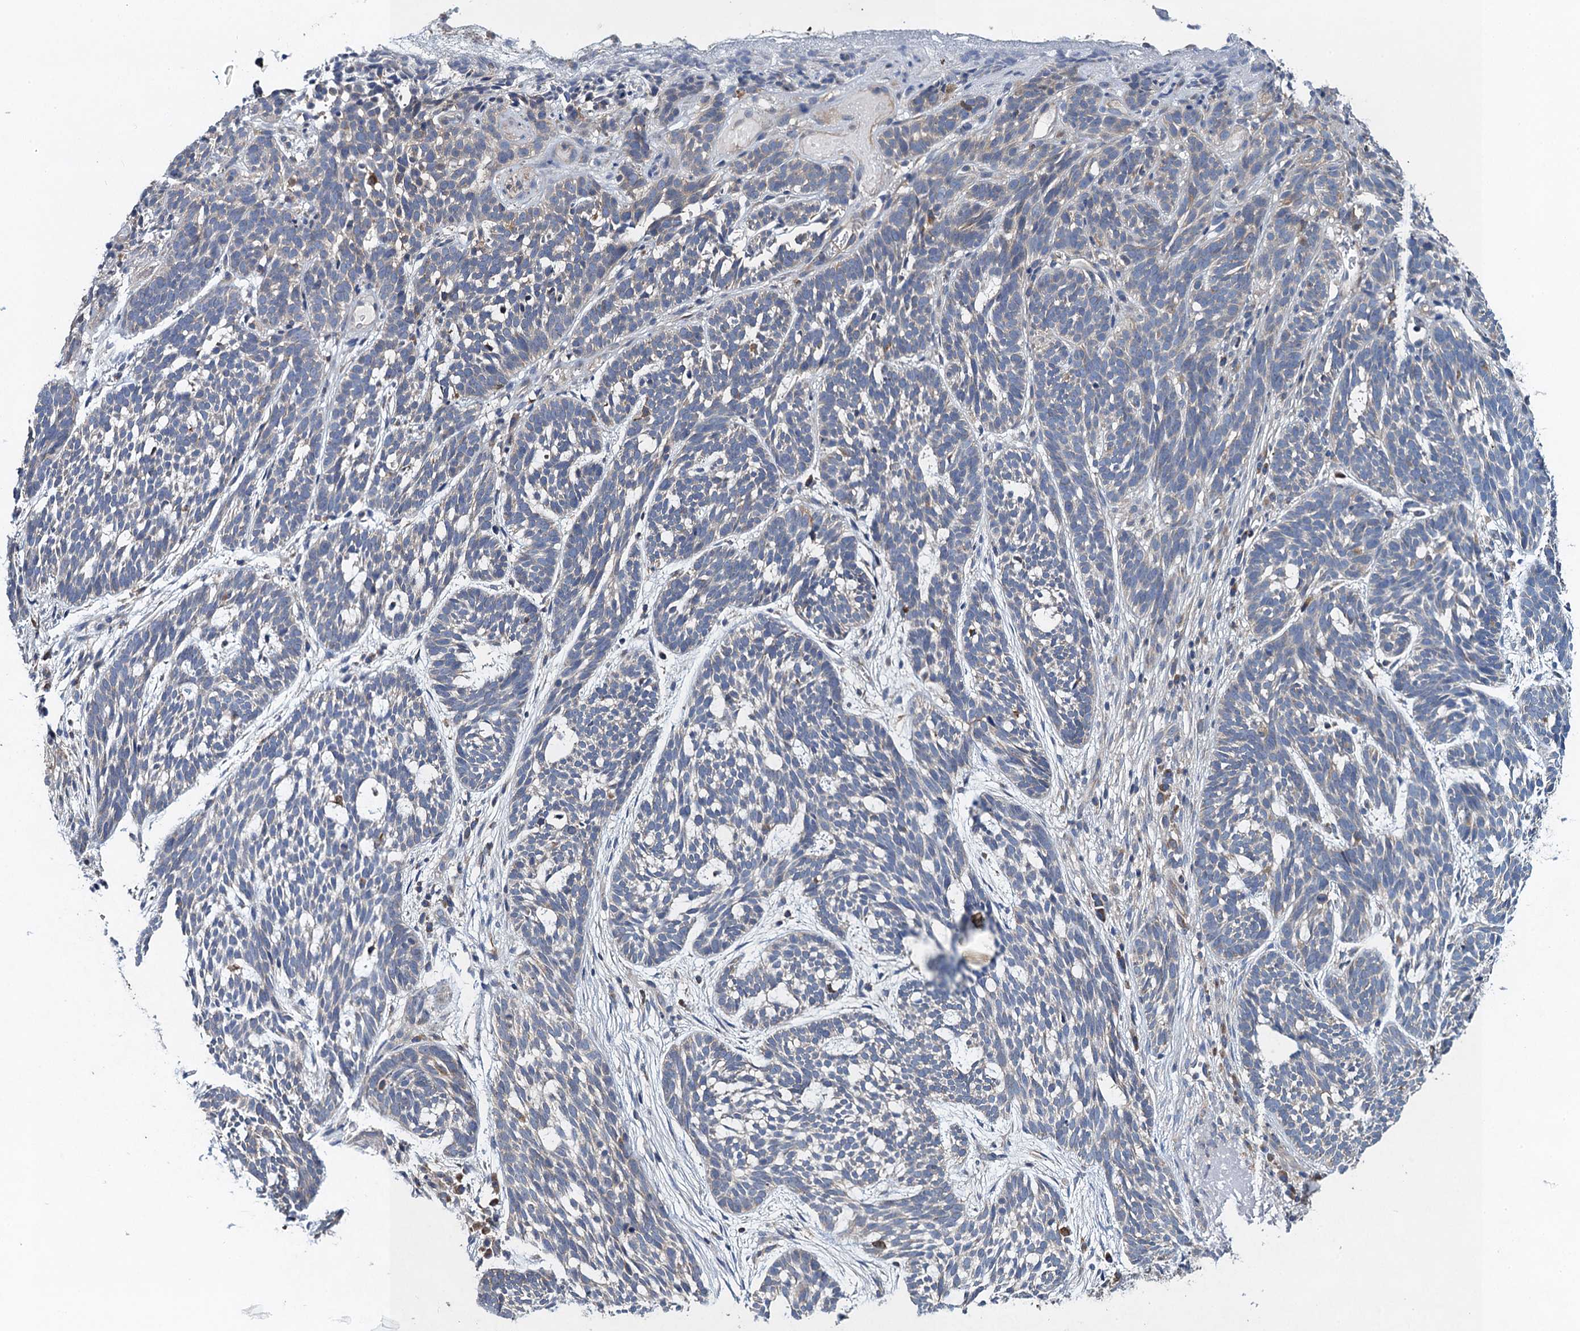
{"staining": {"intensity": "negative", "quantity": "none", "location": "none"}, "tissue": "skin cancer", "cell_type": "Tumor cells", "image_type": "cancer", "snomed": [{"axis": "morphology", "description": "Basal cell carcinoma"}, {"axis": "topography", "description": "Skin"}], "caption": "This is a micrograph of immunohistochemistry (IHC) staining of skin cancer, which shows no positivity in tumor cells.", "gene": "SNAP29", "patient": {"sex": "male", "age": 71}}